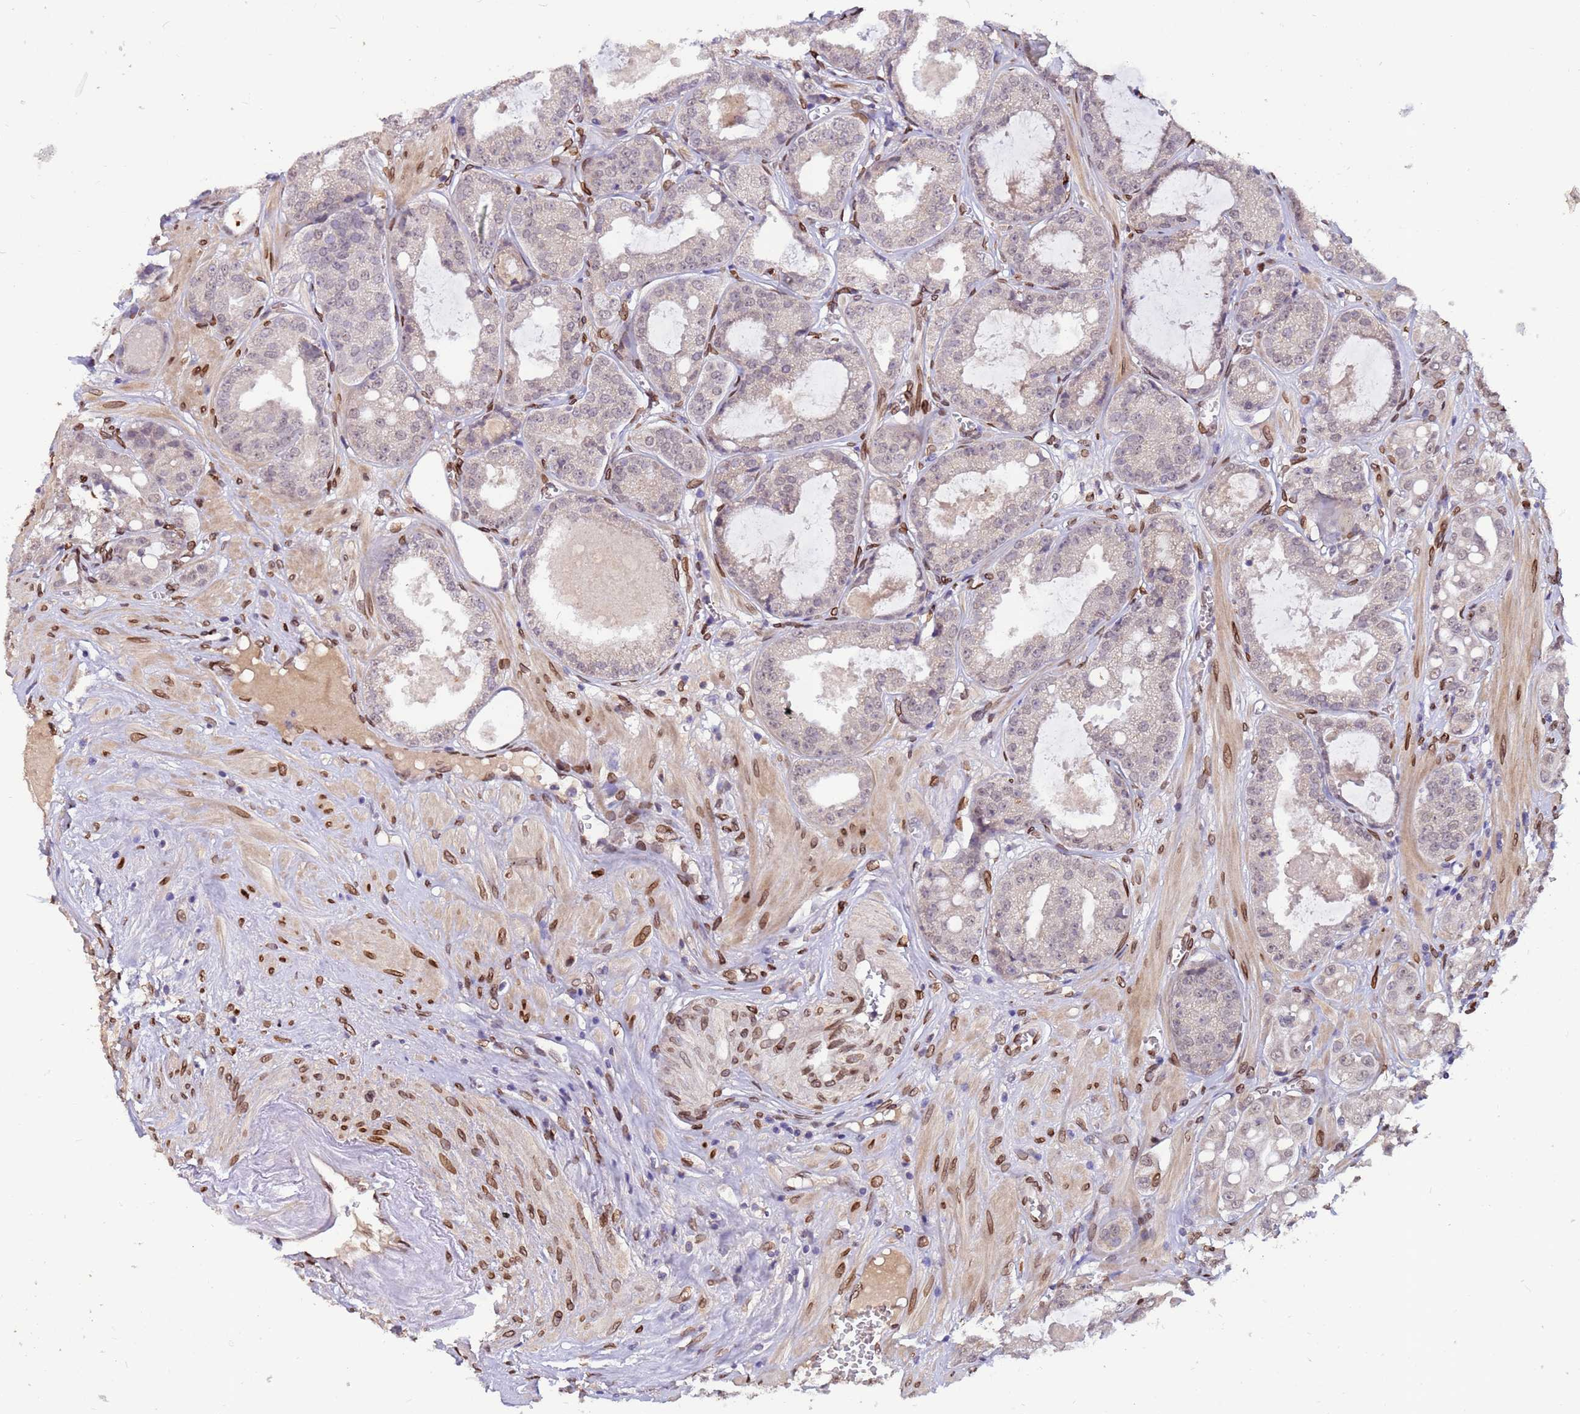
{"staining": {"intensity": "negative", "quantity": "none", "location": "none"}, "tissue": "prostate cancer", "cell_type": "Tumor cells", "image_type": "cancer", "snomed": [{"axis": "morphology", "description": "Adenocarcinoma, High grade"}, {"axis": "topography", "description": "Prostate"}], "caption": "This is a photomicrograph of immunohistochemistry (IHC) staining of high-grade adenocarcinoma (prostate), which shows no staining in tumor cells.", "gene": "GPR135", "patient": {"sex": "male", "age": 74}}